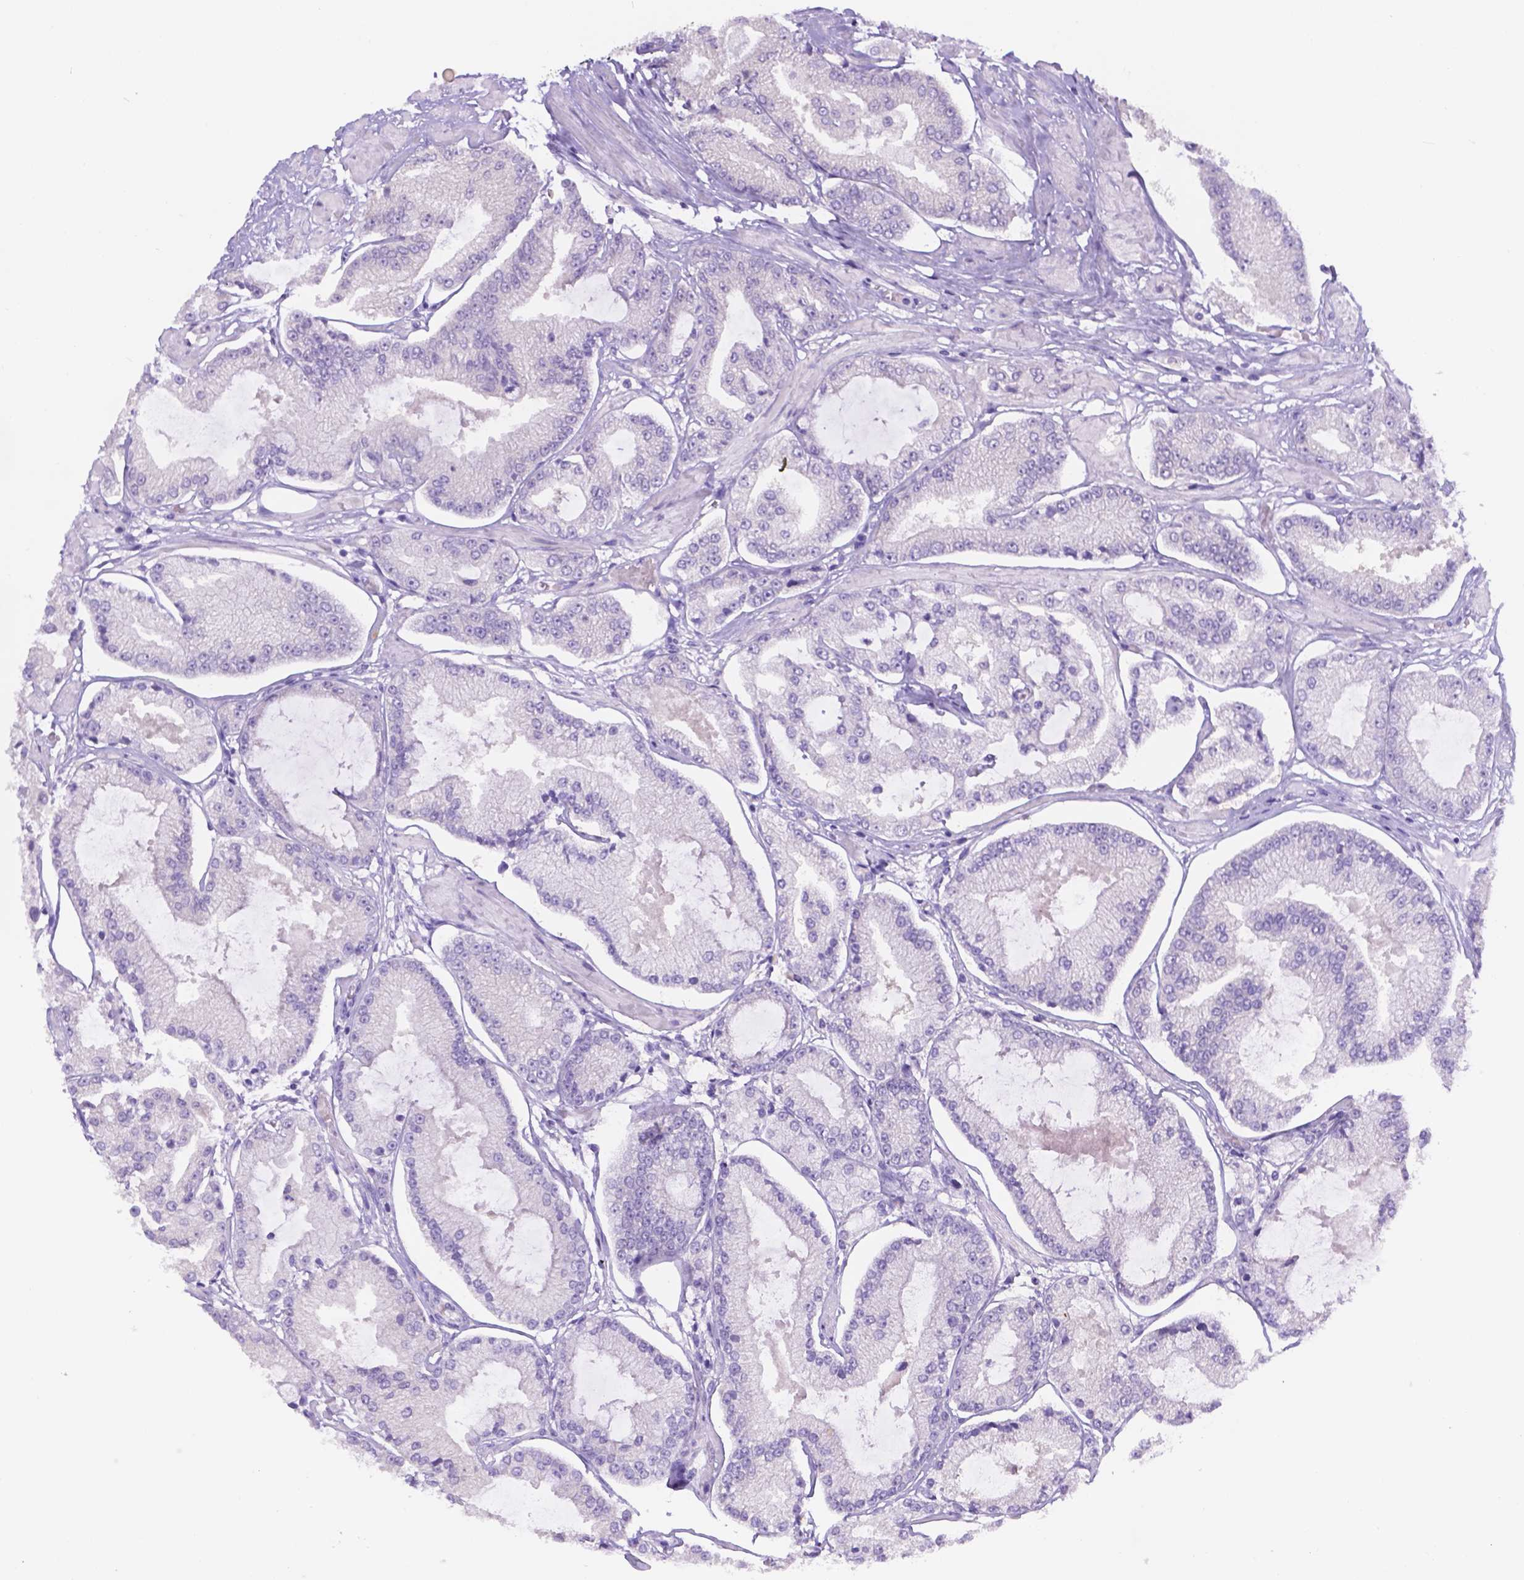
{"staining": {"intensity": "negative", "quantity": "none", "location": "none"}, "tissue": "prostate cancer", "cell_type": "Tumor cells", "image_type": "cancer", "snomed": [{"axis": "morphology", "description": "Adenocarcinoma, Low grade"}, {"axis": "topography", "description": "Prostate"}], "caption": "Tumor cells show no significant protein expression in prostate cancer (adenocarcinoma (low-grade)).", "gene": "CD96", "patient": {"sex": "male", "age": 55}}